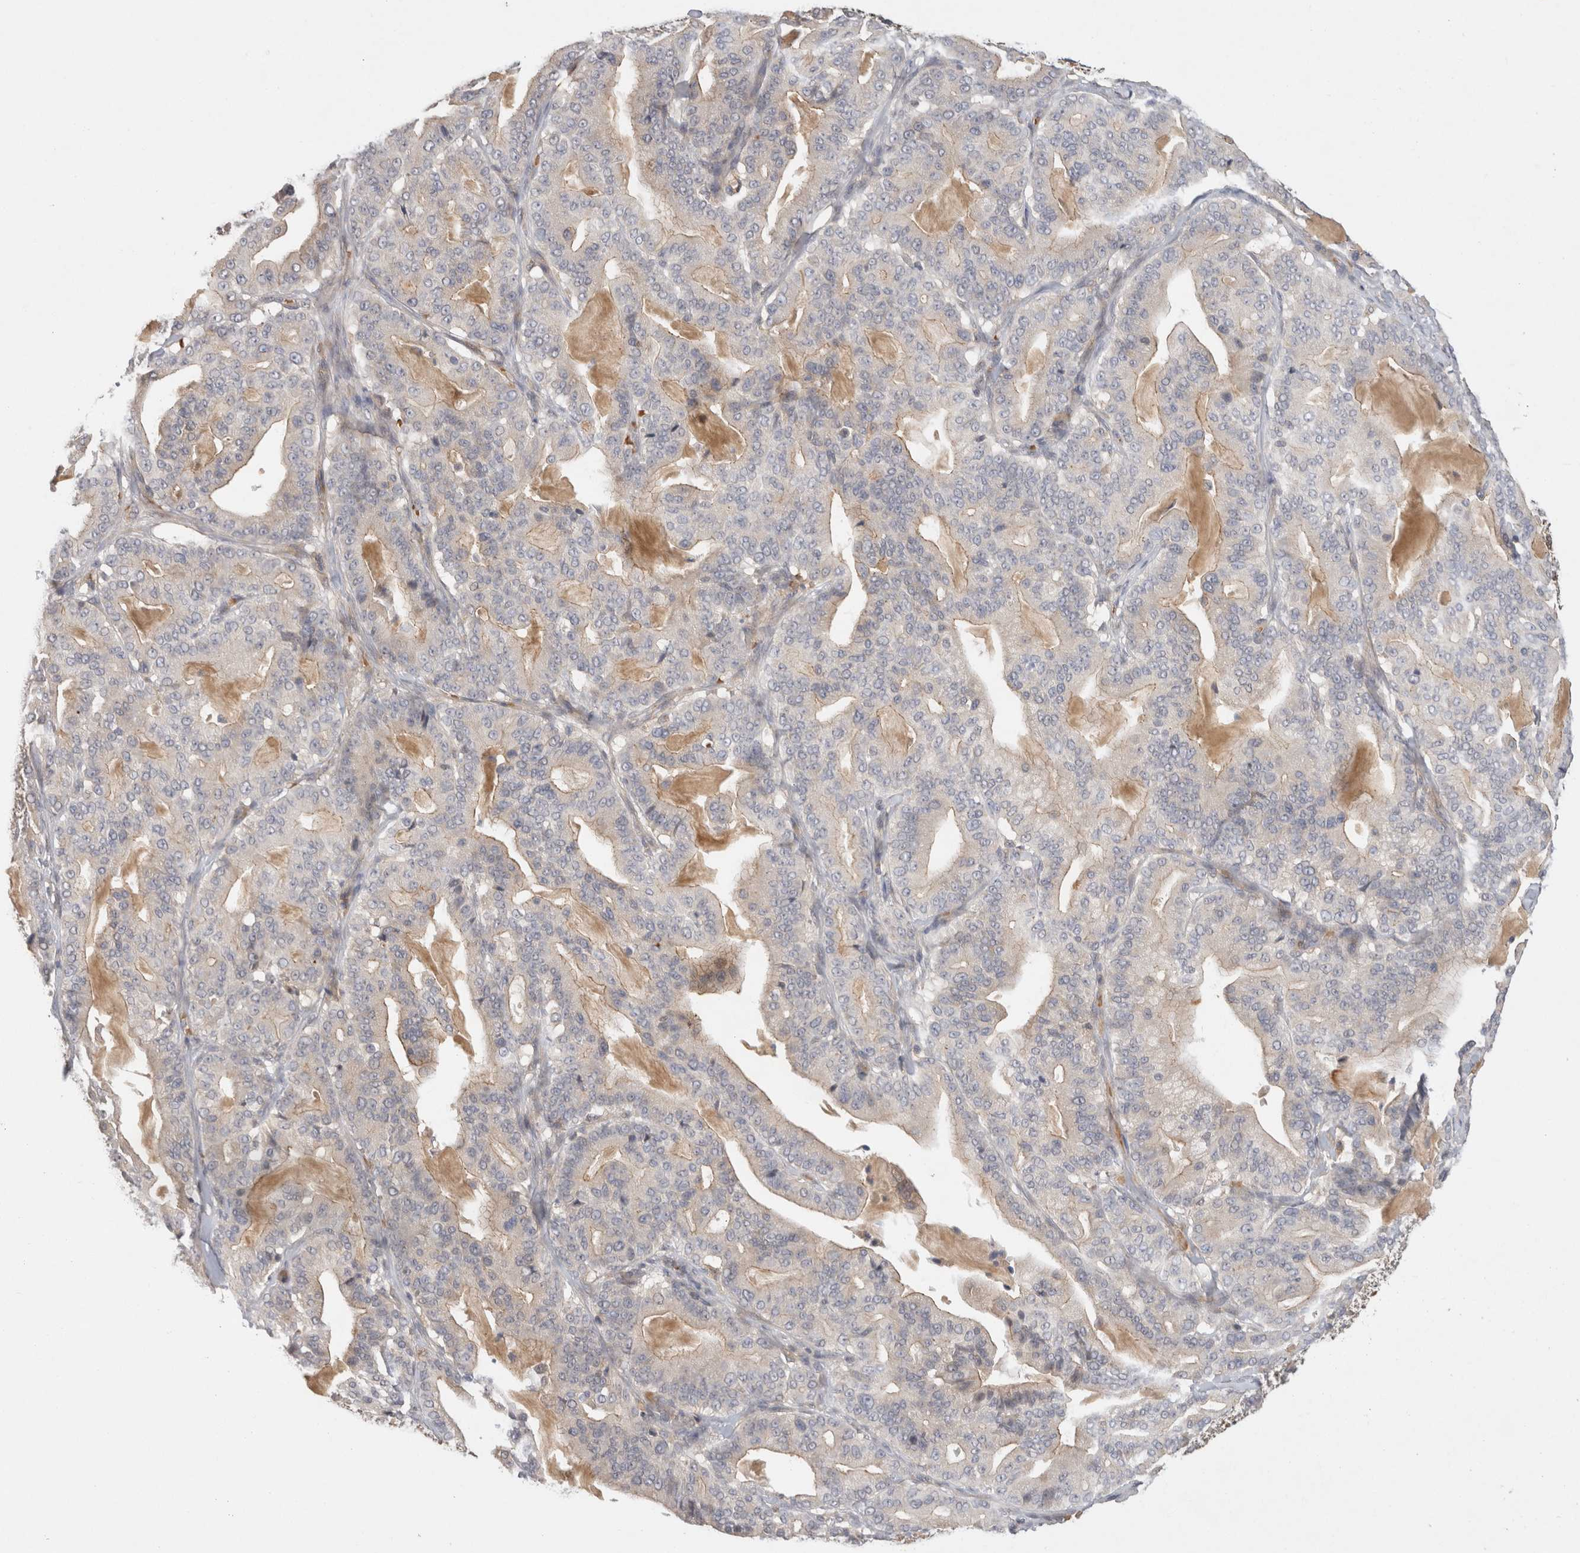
{"staining": {"intensity": "weak", "quantity": "<25%", "location": "cytoplasmic/membranous"}, "tissue": "pancreatic cancer", "cell_type": "Tumor cells", "image_type": "cancer", "snomed": [{"axis": "morphology", "description": "Adenocarcinoma, NOS"}, {"axis": "topography", "description": "Pancreas"}], "caption": "IHC histopathology image of pancreatic cancer (adenocarcinoma) stained for a protein (brown), which exhibits no positivity in tumor cells. (Brightfield microscopy of DAB immunohistochemistry (IHC) at high magnification).", "gene": "APOL2", "patient": {"sex": "male", "age": 63}}